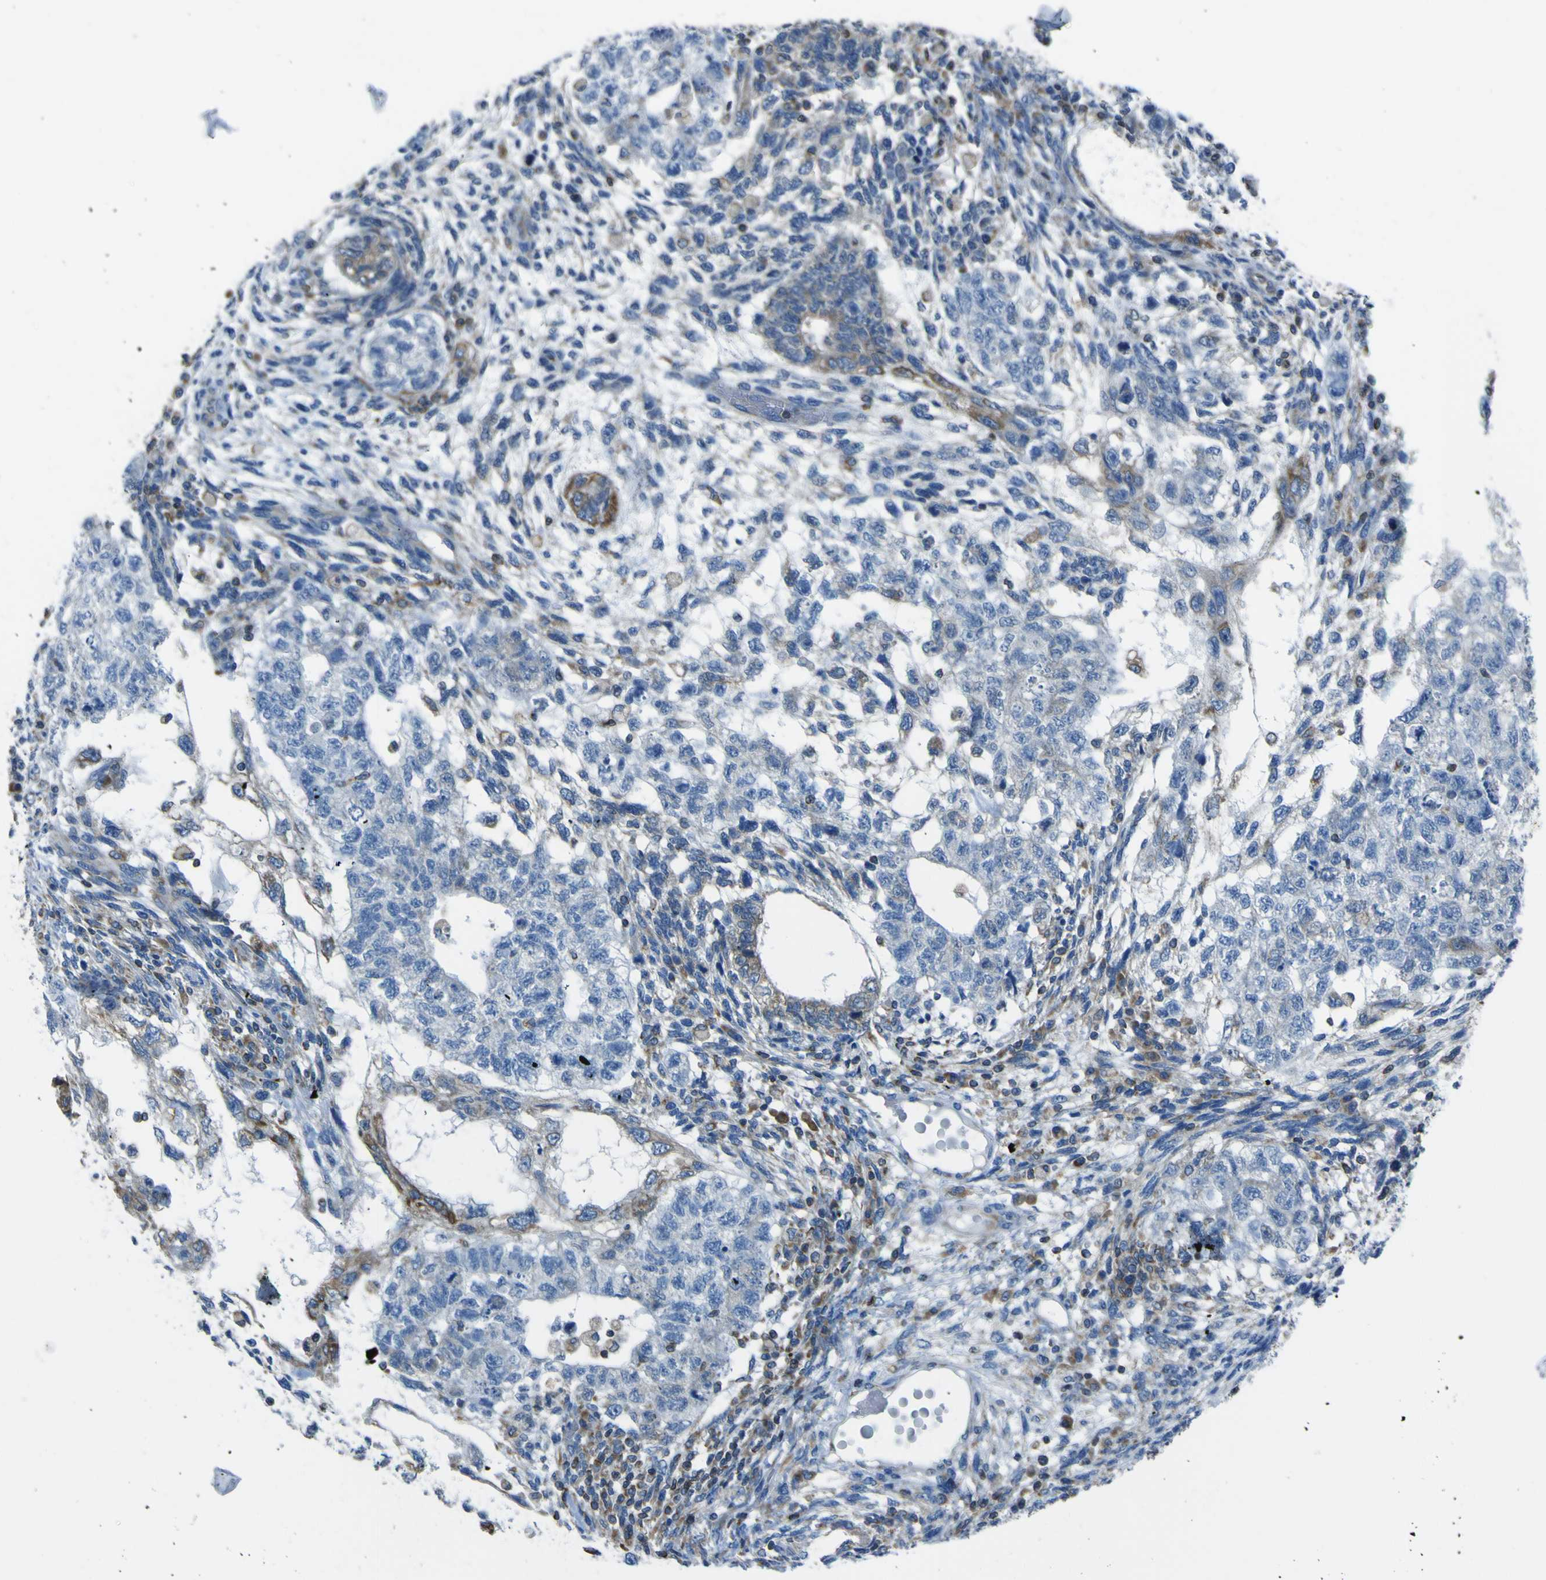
{"staining": {"intensity": "weak", "quantity": "<25%", "location": "cytoplasmic/membranous"}, "tissue": "testis cancer", "cell_type": "Tumor cells", "image_type": "cancer", "snomed": [{"axis": "morphology", "description": "Normal tissue, NOS"}, {"axis": "morphology", "description": "Carcinoma, Embryonal, NOS"}, {"axis": "topography", "description": "Testis"}], "caption": "The IHC photomicrograph has no significant staining in tumor cells of testis cancer (embryonal carcinoma) tissue.", "gene": "STIM1", "patient": {"sex": "male", "age": 36}}